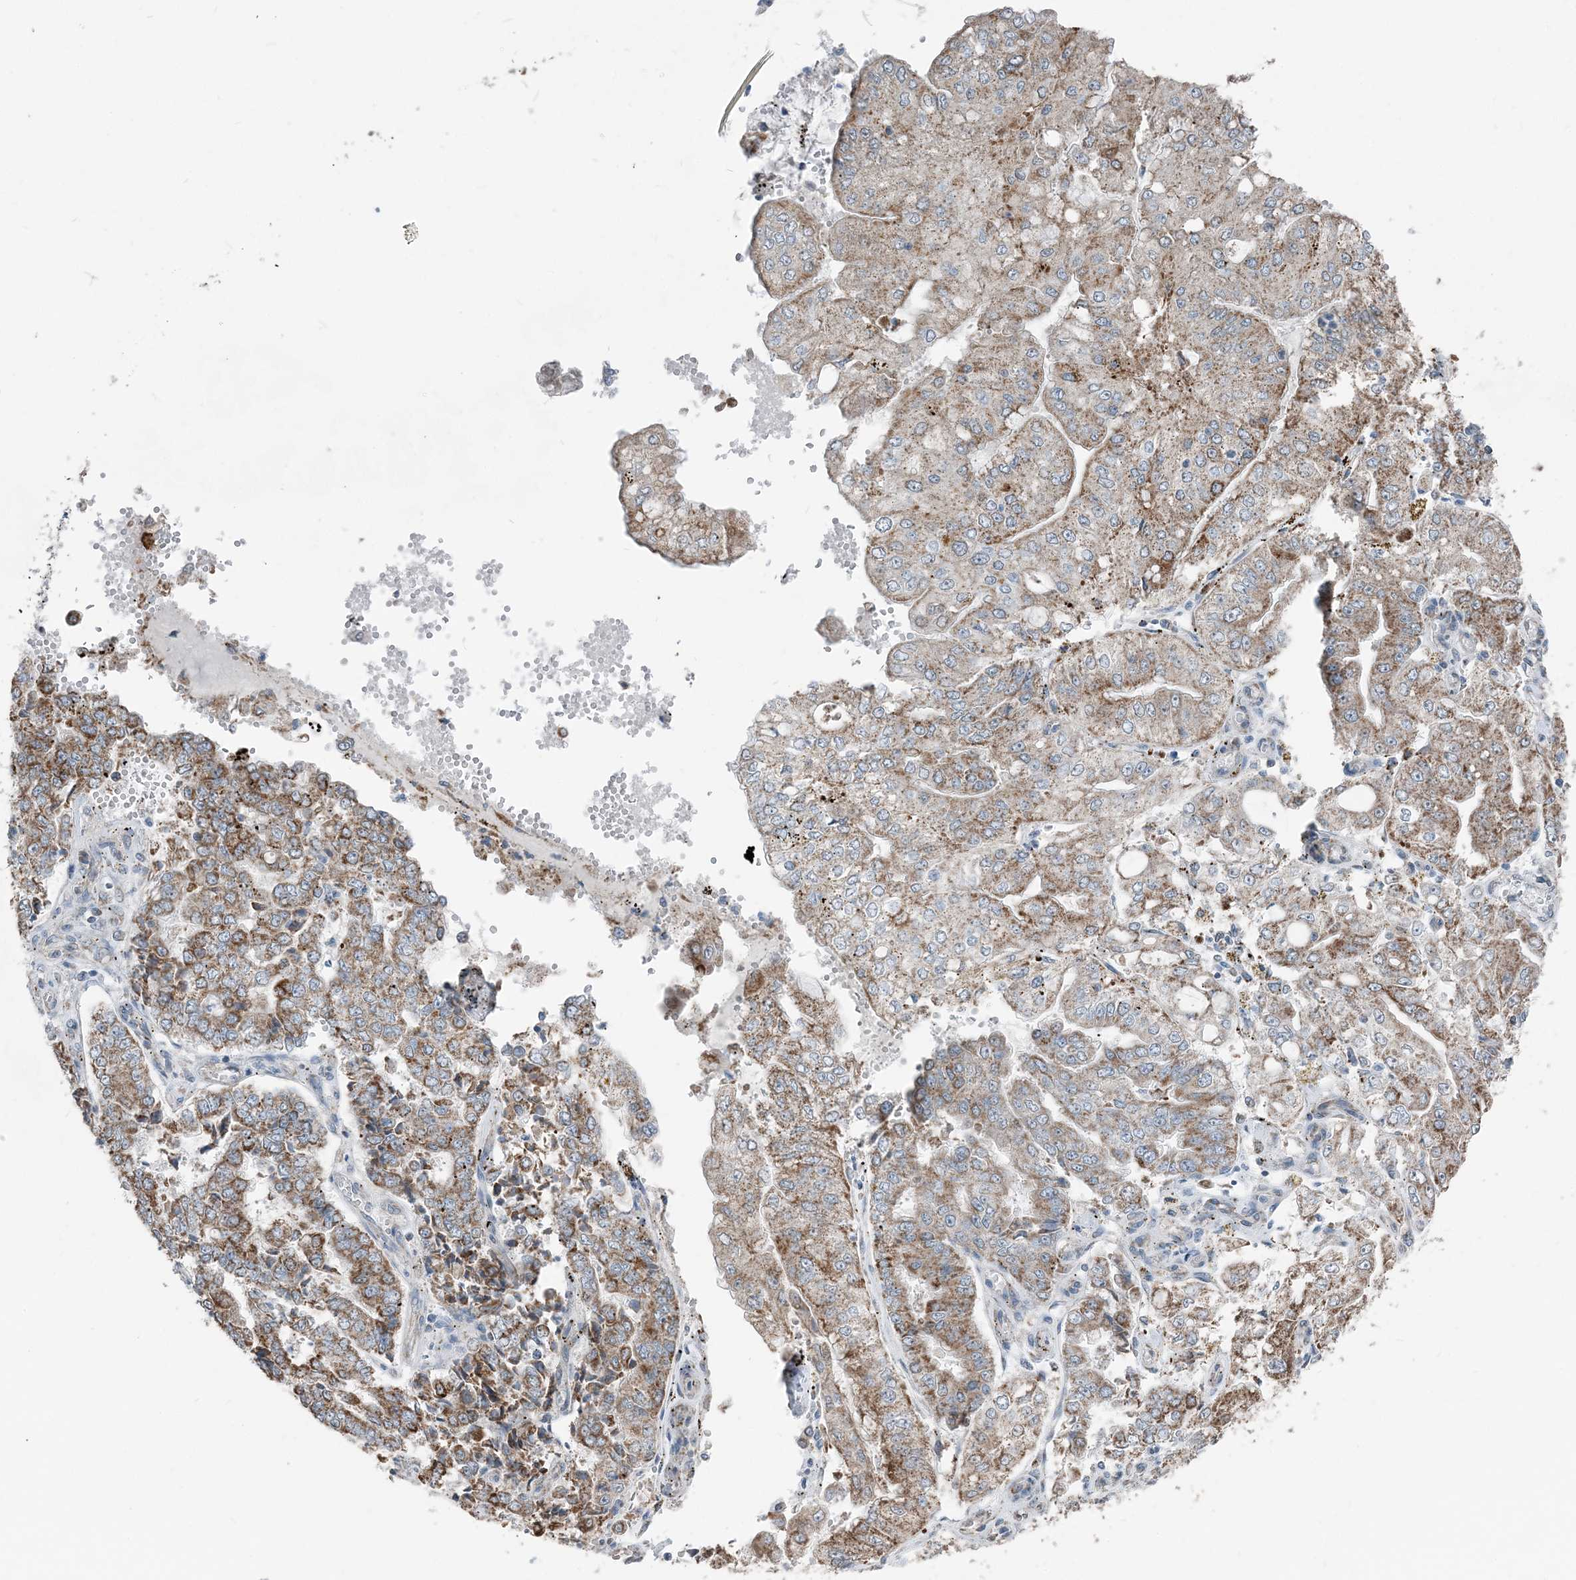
{"staining": {"intensity": "moderate", "quantity": ">75%", "location": "cytoplasmic/membranous"}, "tissue": "stomach cancer", "cell_type": "Tumor cells", "image_type": "cancer", "snomed": [{"axis": "morphology", "description": "Adenocarcinoma, NOS"}, {"axis": "topography", "description": "Stomach"}], "caption": "Protein expression analysis of human stomach adenocarcinoma reveals moderate cytoplasmic/membranous expression in about >75% of tumor cells.", "gene": "SUCLG1", "patient": {"sex": "male", "age": 76}}